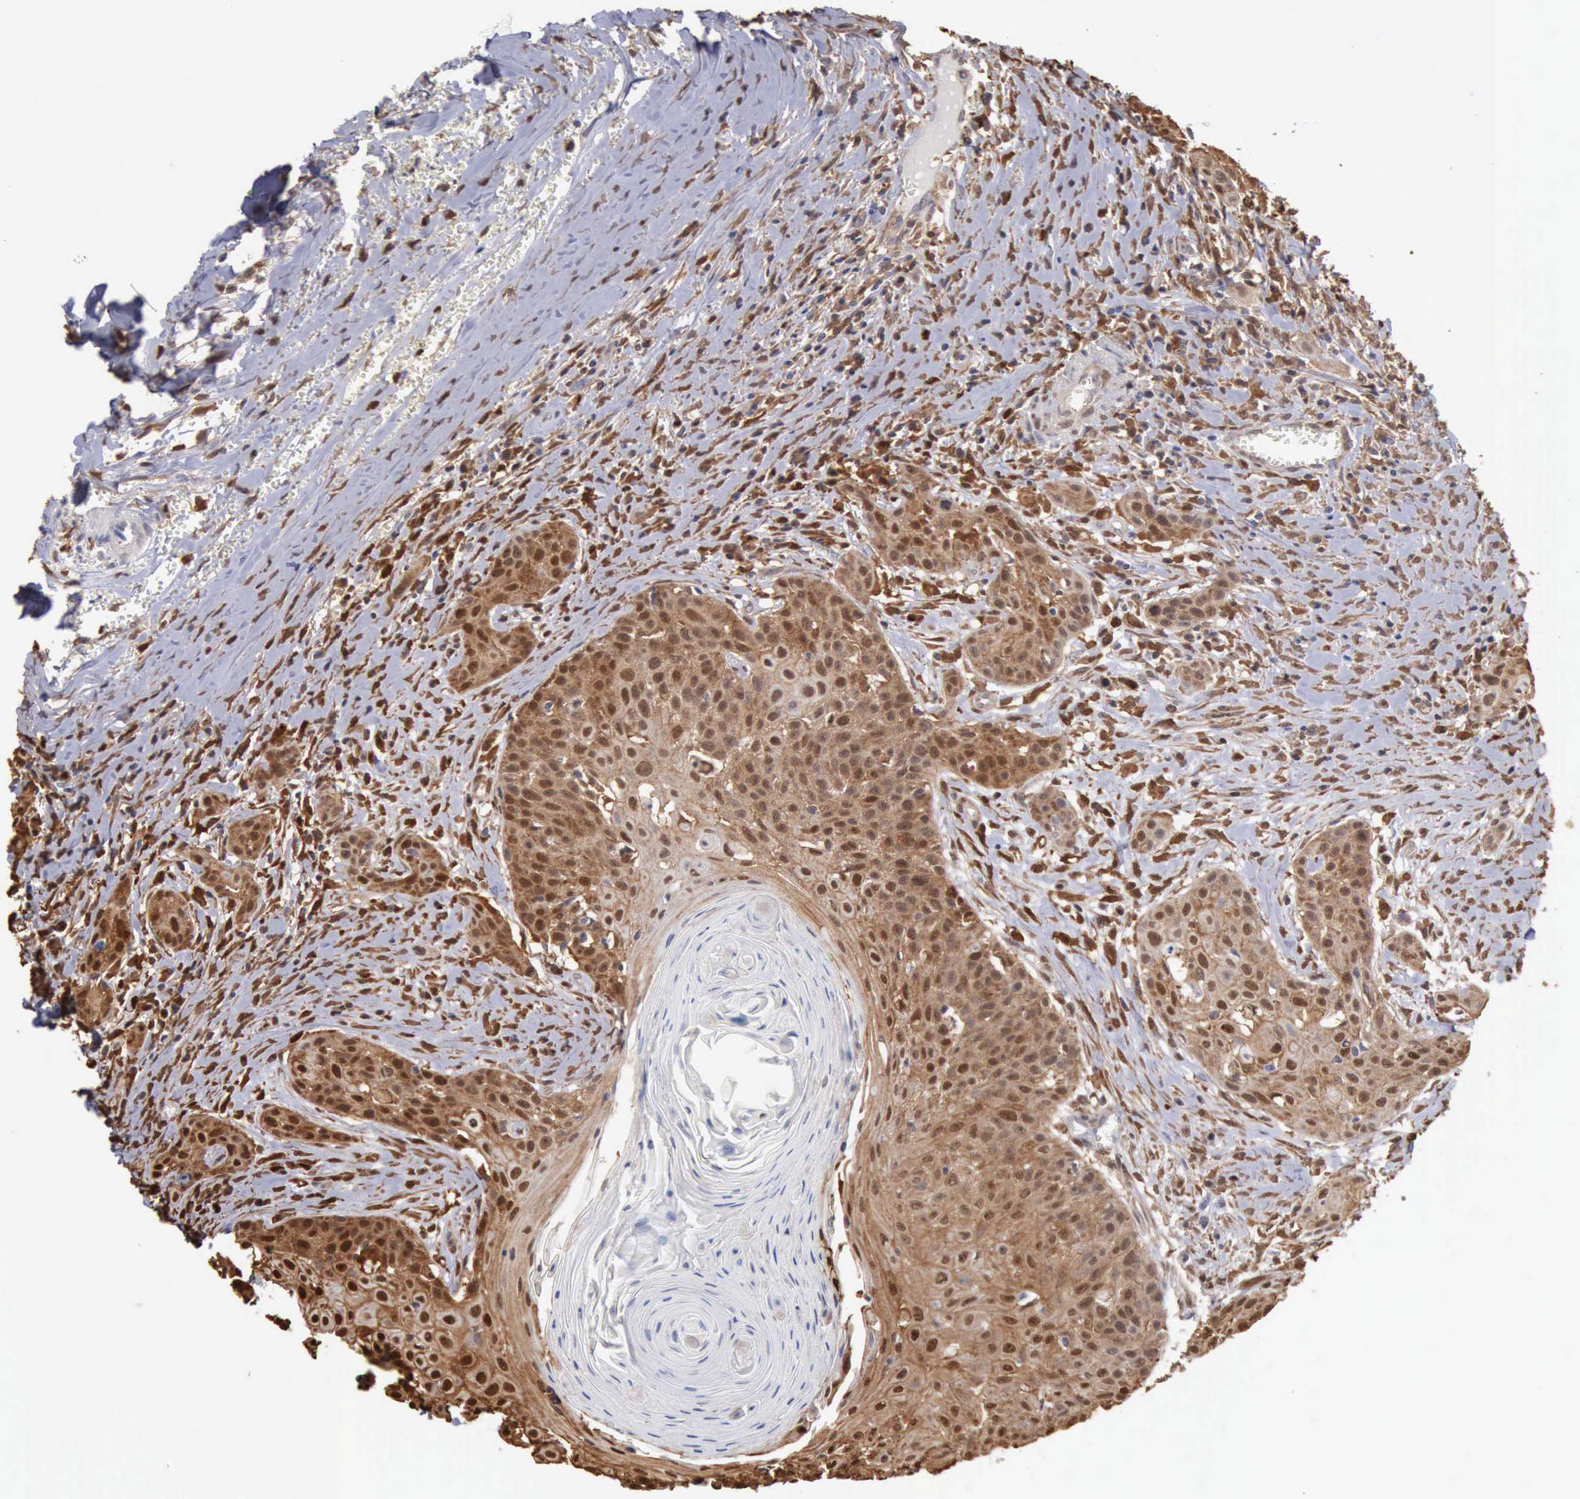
{"staining": {"intensity": "moderate", "quantity": ">75%", "location": "cytoplasmic/membranous,nuclear"}, "tissue": "head and neck cancer", "cell_type": "Tumor cells", "image_type": "cancer", "snomed": [{"axis": "morphology", "description": "Squamous cell carcinoma, NOS"}, {"axis": "morphology", "description": "Squamous cell carcinoma, metastatic, NOS"}, {"axis": "topography", "description": "Lymph node"}, {"axis": "topography", "description": "Salivary gland"}, {"axis": "topography", "description": "Head-Neck"}], "caption": "Human head and neck cancer stained with a protein marker reveals moderate staining in tumor cells.", "gene": "STAT1", "patient": {"sex": "female", "age": 74}}